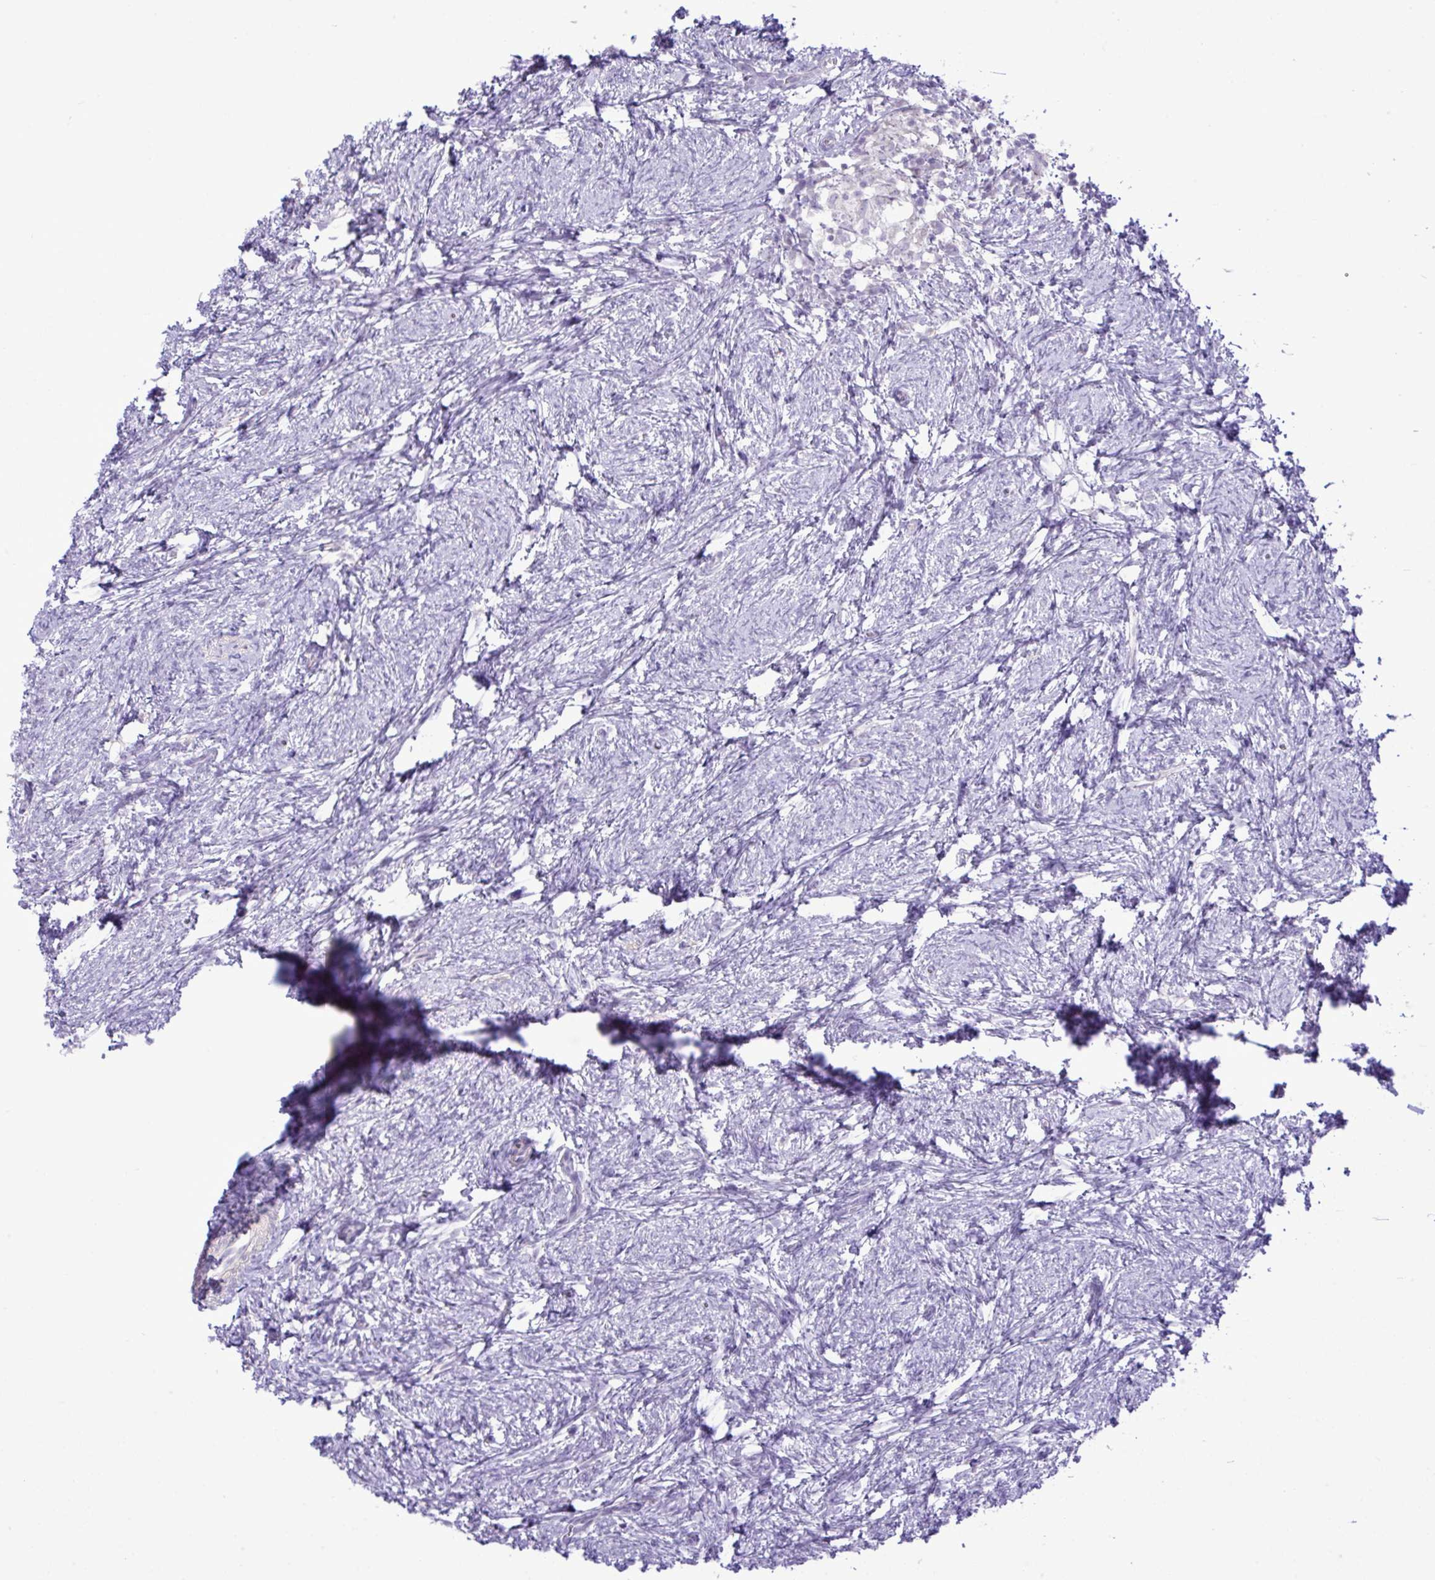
{"staining": {"intensity": "negative", "quantity": "none", "location": "none"}, "tissue": "ovary", "cell_type": "Follicle cells", "image_type": "normal", "snomed": [{"axis": "morphology", "description": "Normal tissue, NOS"}, {"axis": "topography", "description": "Ovary"}], "caption": "The micrograph exhibits no staining of follicle cells in normal ovary. The staining was performed using DAB to visualize the protein expression in brown, while the nuclei were stained in blue with hematoxylin (Magnification: 20x).", "gene": "SPAG1", "patient": {"sex": "female", "age": 41}}